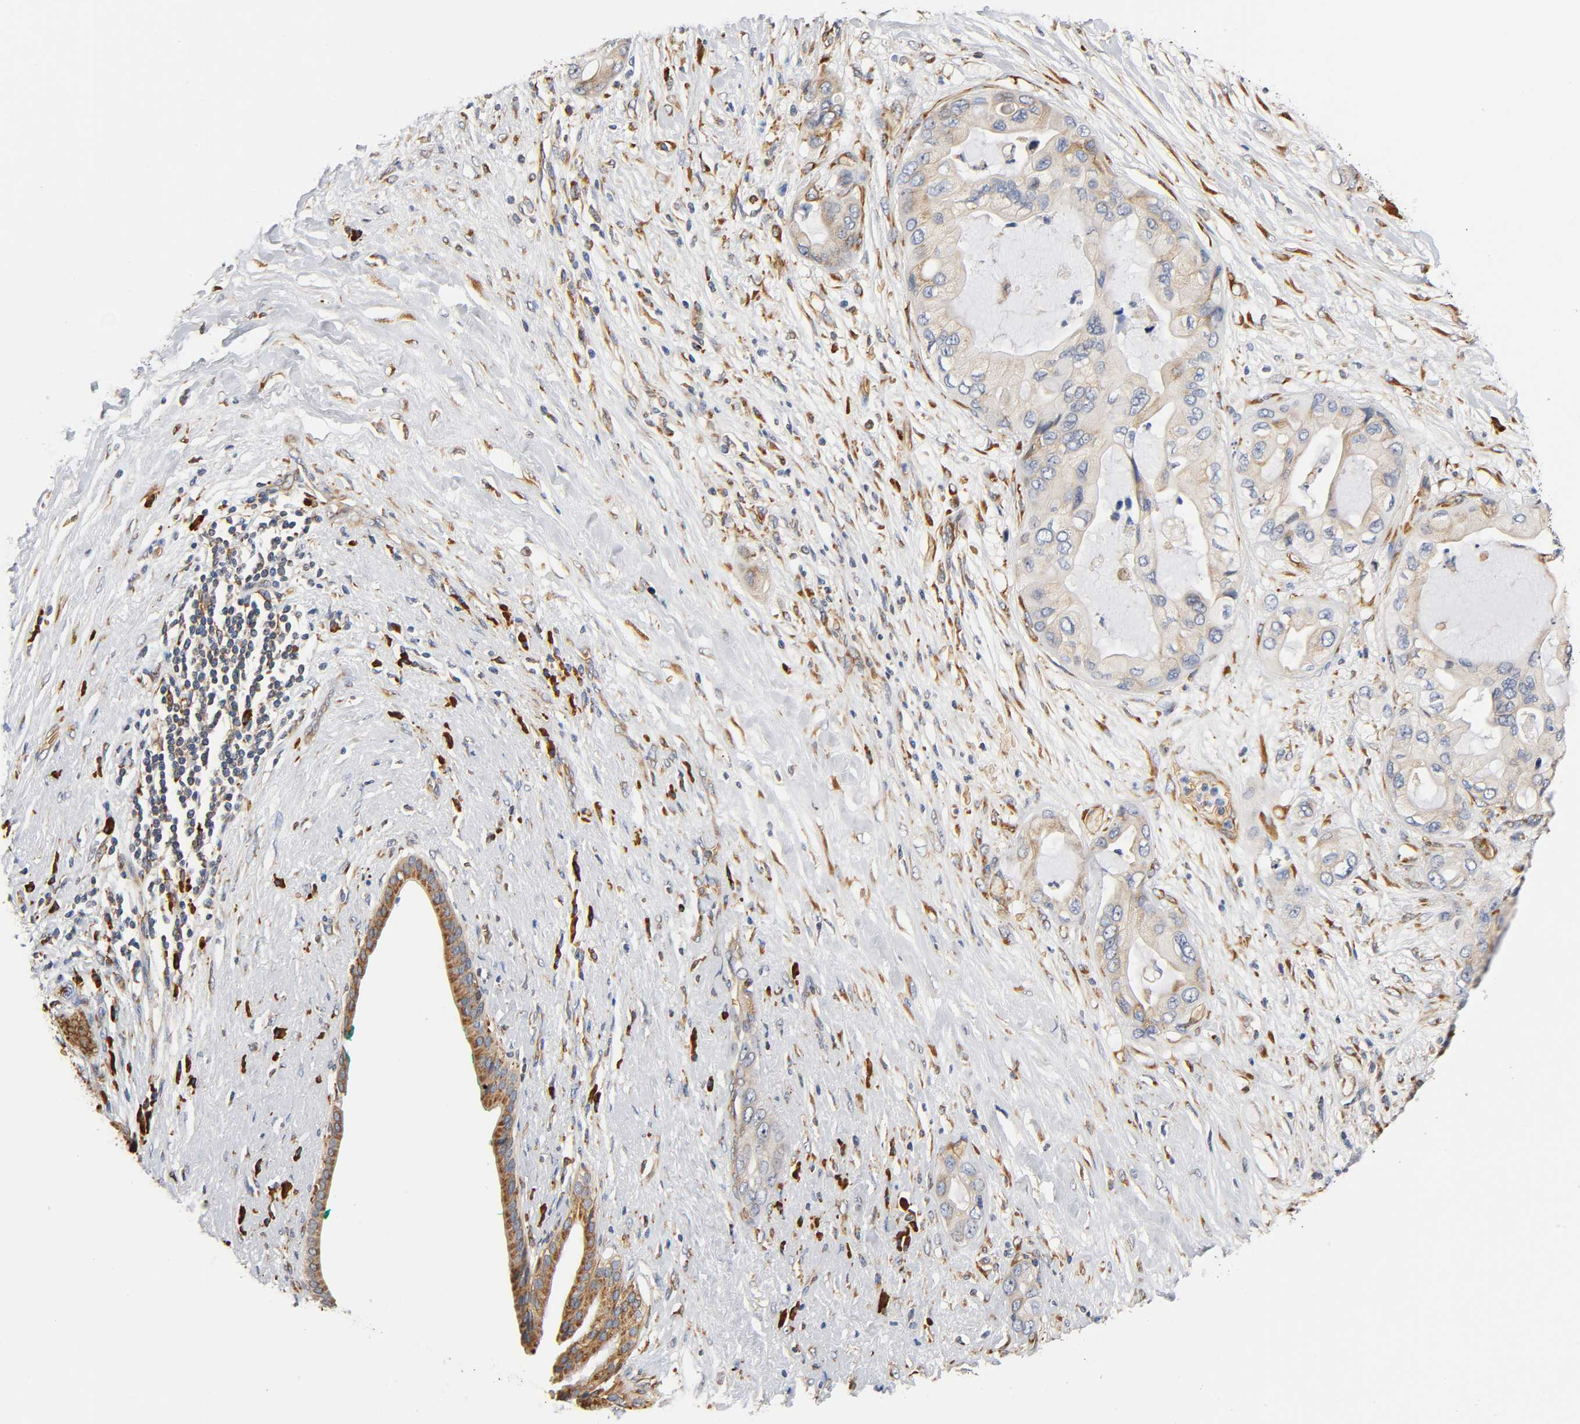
{"staining": {"intensity": "weak", "quantity": "25%-75%", "location": "cytoplasmic/membranous"}, "tissue": "pancreatic cancer", "cell_type": "Tumor cells", "image_type": "cancer", "snomed": [{"axis": "morphology", "description": "Adenocarcinoma, NOS"}, {"axis": "topography", "description": "Pancreas"}], "caption": "Human adenocarcinoma (pancreatic) stained for a protein (brown) shows weak cytoplasmic/membranous positive staining in approximately 25%-75% of tumor cells.", "gene": "UCKL1", "patient": {"sex": "female", "age": 59}}